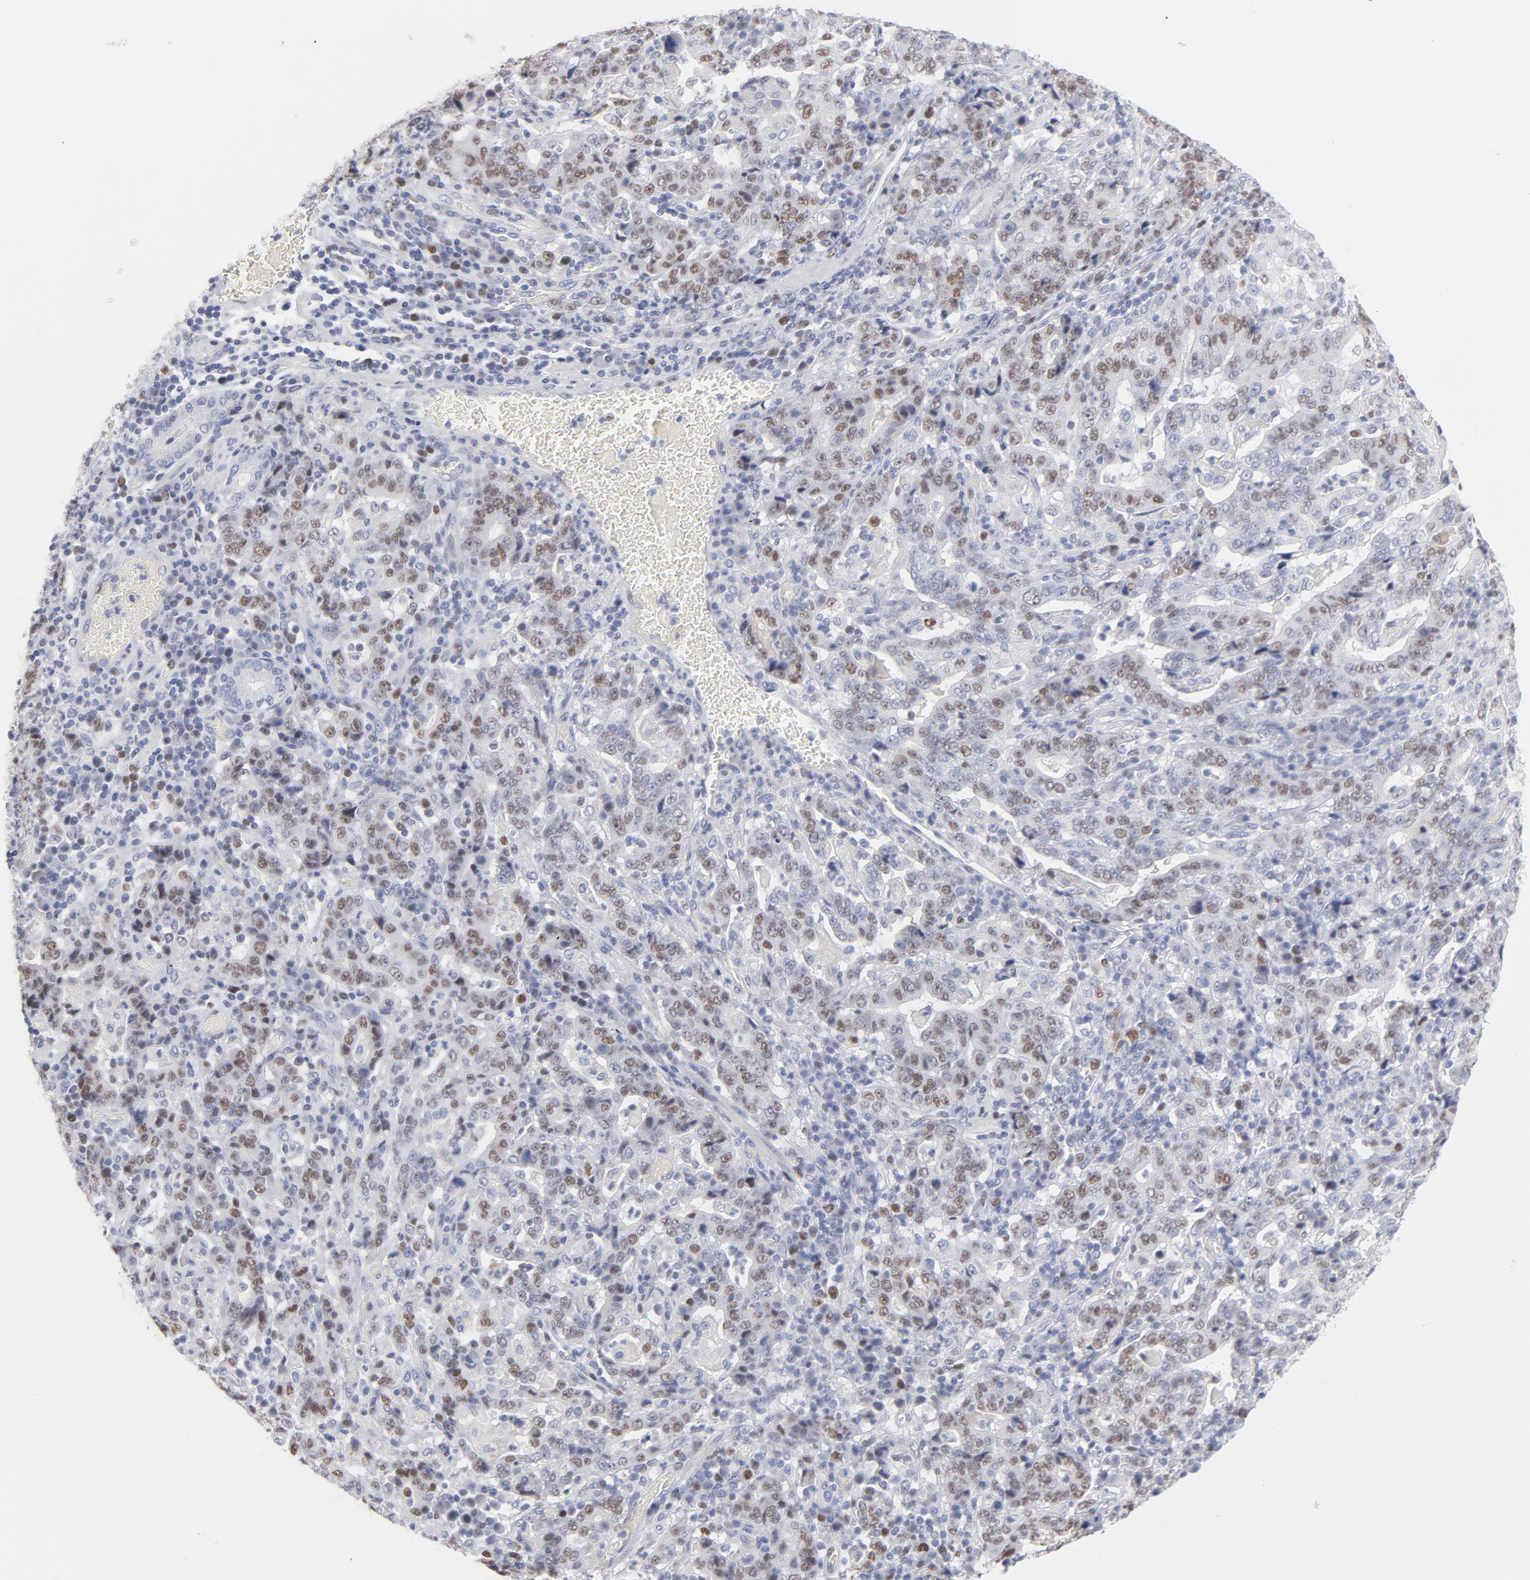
{"staining": {"intensity": "moderate", "quantity": "25%-75%", "location": "nuclear"}, "tissue": "stomach cancer", "cell_type": "Tumor cells", "image_type": "cancer", "snomed": [{"axis": "morphology", "description": "Normal tissue, NOS"}, {"axis": "morphology", "description": "Adenocarcinoma, NOS"}, {"axis": "topography", "description": "Stomach, upper"}, {"axis": "topography", "description": "Stomach"}], "caption": "Tumor cells demonstrate medium levels of moderate nuclear positivity in about 25%-75% of cells in stomach adenocarcinoma.", "gene": "MCM7", "patient": {"sex": "male", "age": 59}}